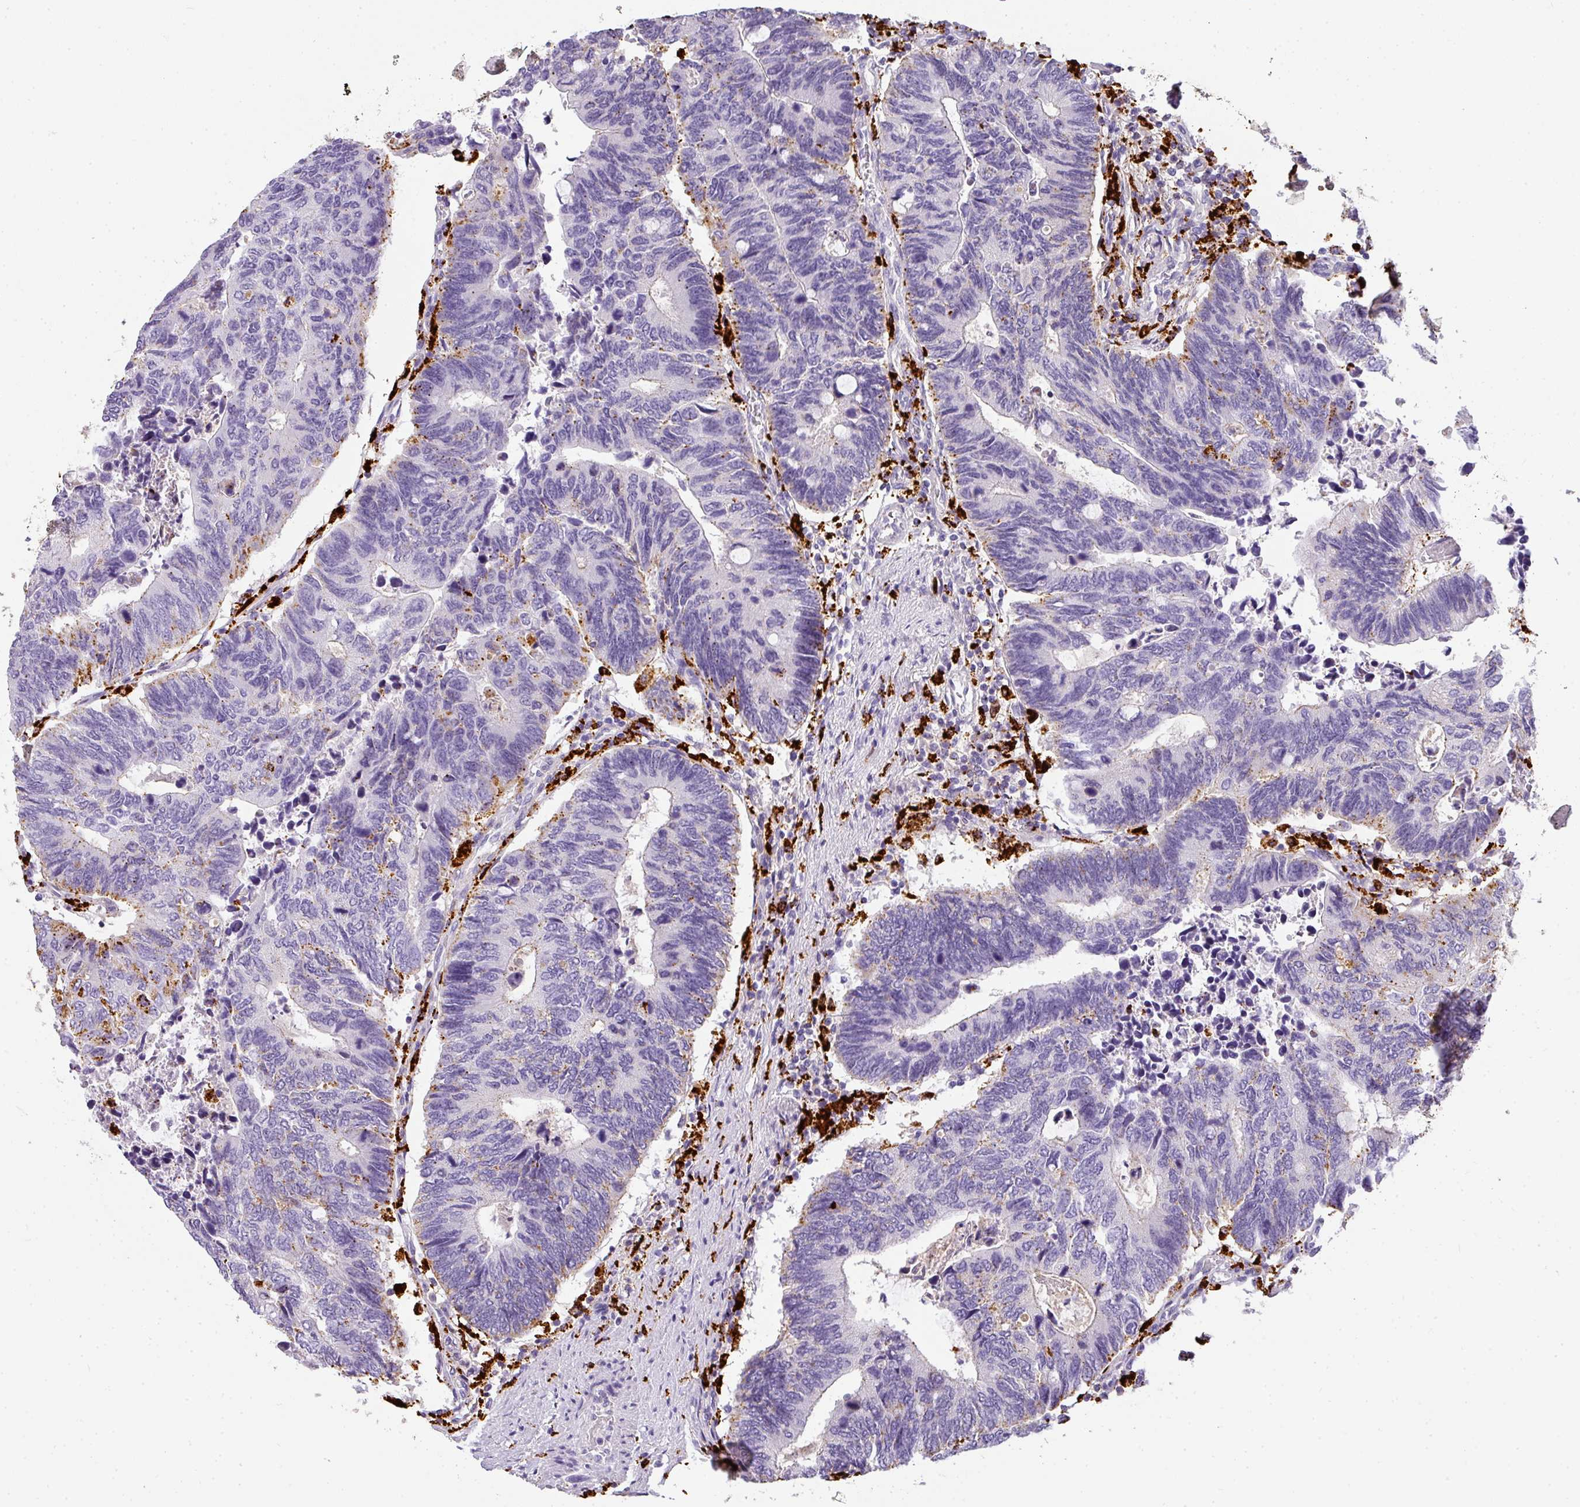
{"staining": {"intensity": "moderate", "quantity": "<25%", "location": "cytoplasmic/membranous"}, "tissue": "colorectal cancer", "cell_type": "Tumor cells", "image_type": "cancer", "snomed": [{"axis": "morphology", "description": "Adenocarcinoma, NOS"}, {"axis": "topography", "description": "Colon"}], "caption": "Adenocarcinoma (colorectal) tissue reveals moderate cytoplasmic/membranous staining in about <25% of tumor cells, visualized by immunohistochemistry.", "gene": "MMACHC", "patient": {"sex": "male", "age": 87}}